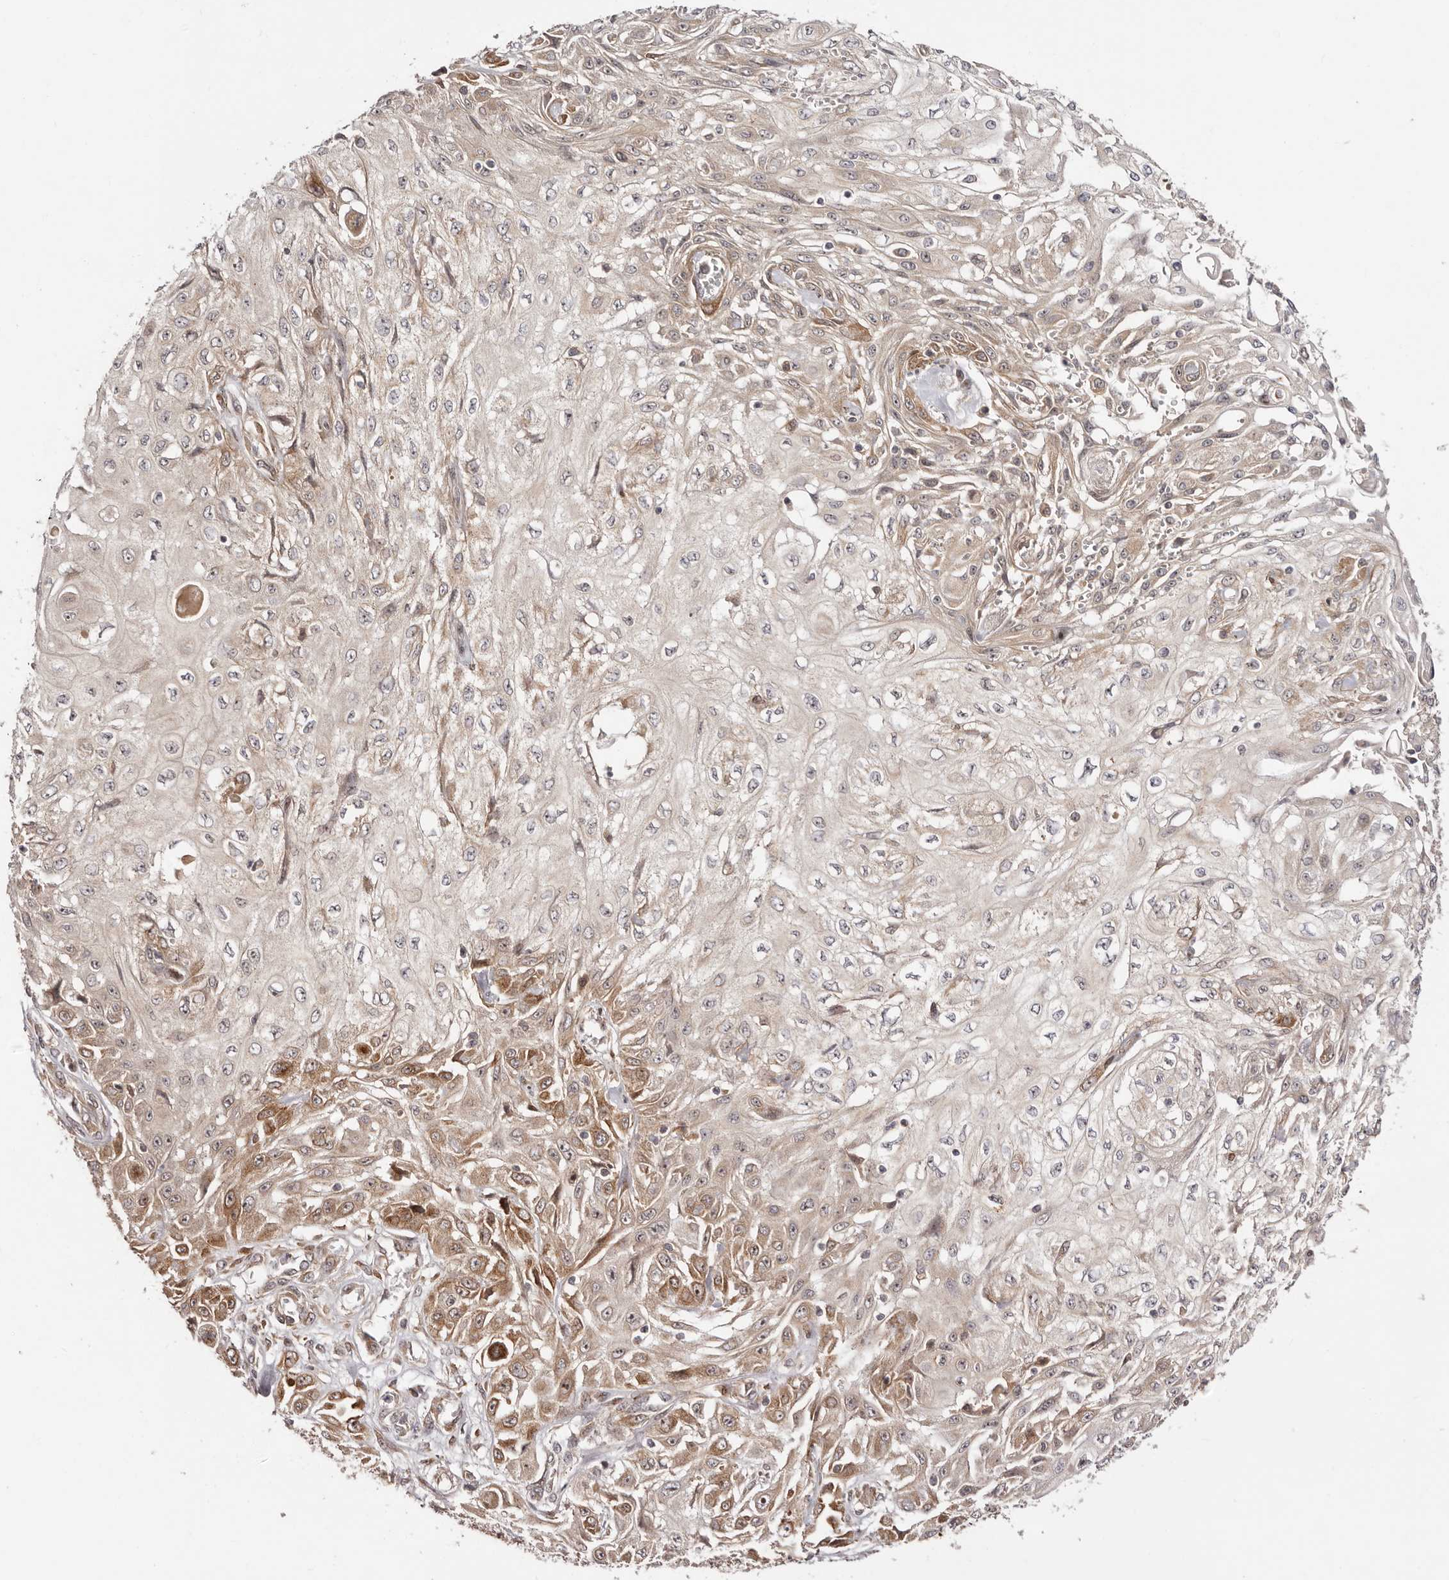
{"staining": {"intensity": "moderate", "quantity": "25%-75%", "location": "cytoplasmic/membranous"}, "tissue": "skin cancer", "cell_type": "Tumor cells", "image_type": "cancer", "snomed": [{"axis": "morphology", "description": "Squamous cell carcinoma, NOS"}, {"axis": "morphology", "description": "Squamous cell carcinoma, metastatic, NOS"}, {"axis": "topography", "description": "Skin"}, {"axis": "topography", "description": "Lymph node"}], "caption": "Protein staining of skin squamous cell carcinoma tissue shows moderate cytoplasmic/membranous expression in about 25%-75% of tumor cells.", "gene": "MICAL2", "patient": {"sex": "male", "age": 75}}